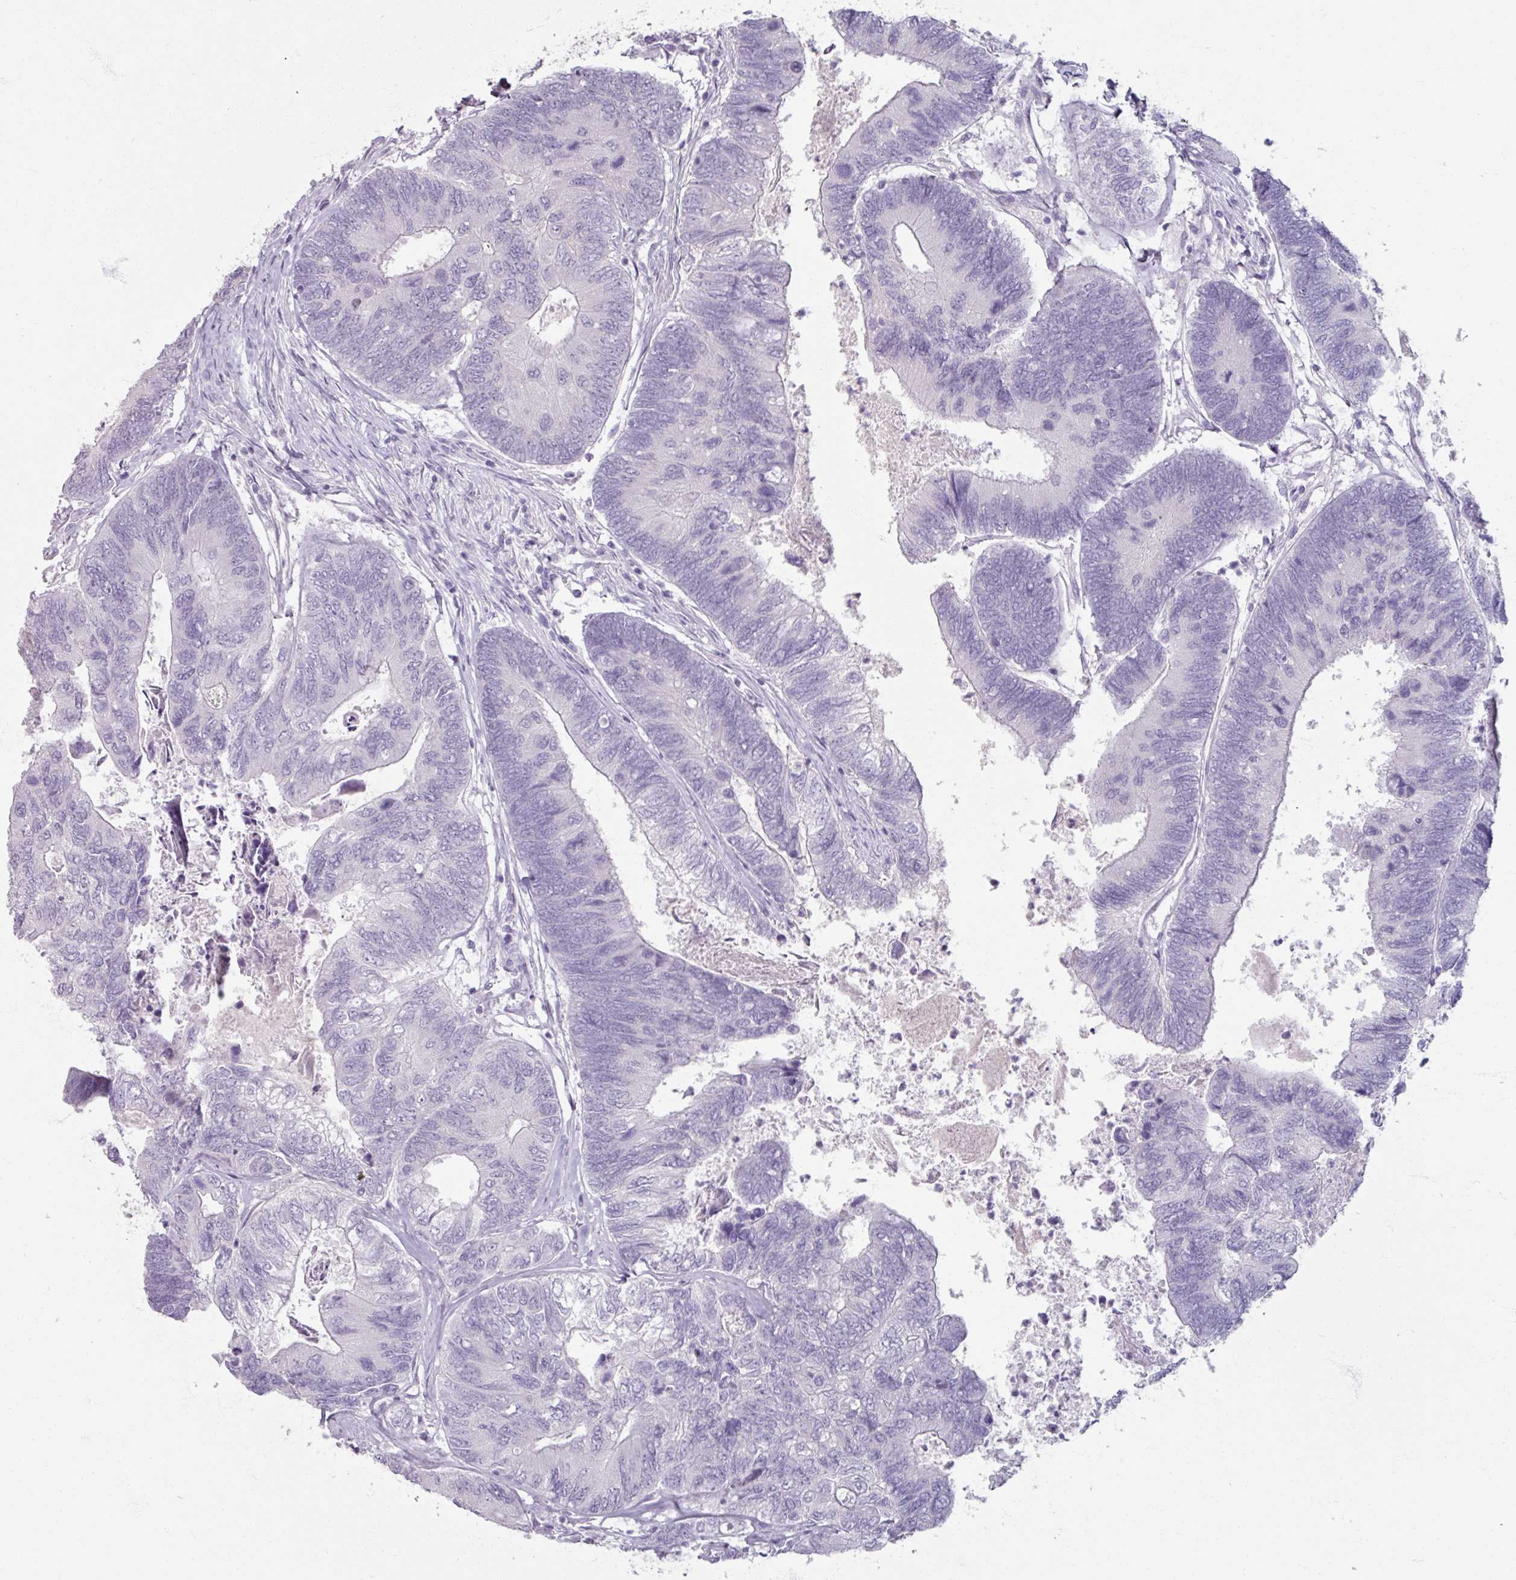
{"staining": {"intensity": "negative", "quantity": "none", "location": "none"}, "tissue": "colorectal cancer", "cell_type": "Tumor cells", "image_type": "cancer", "snomed": [{"axis": "morphology", "description": "Adenocarcinoma, NOS"}, {"axis": "topography", "description": "Colon"}], "caption": "Immunohistochemistry (IHC) micrograph of neoplastic tissue: human colorectal cancer stained with DAB (3,3'-diaminobenzidine) shows no significant protein expression in tumor cells.", "gene": "TG", "patient": {"sex": "female", "age": 67}}